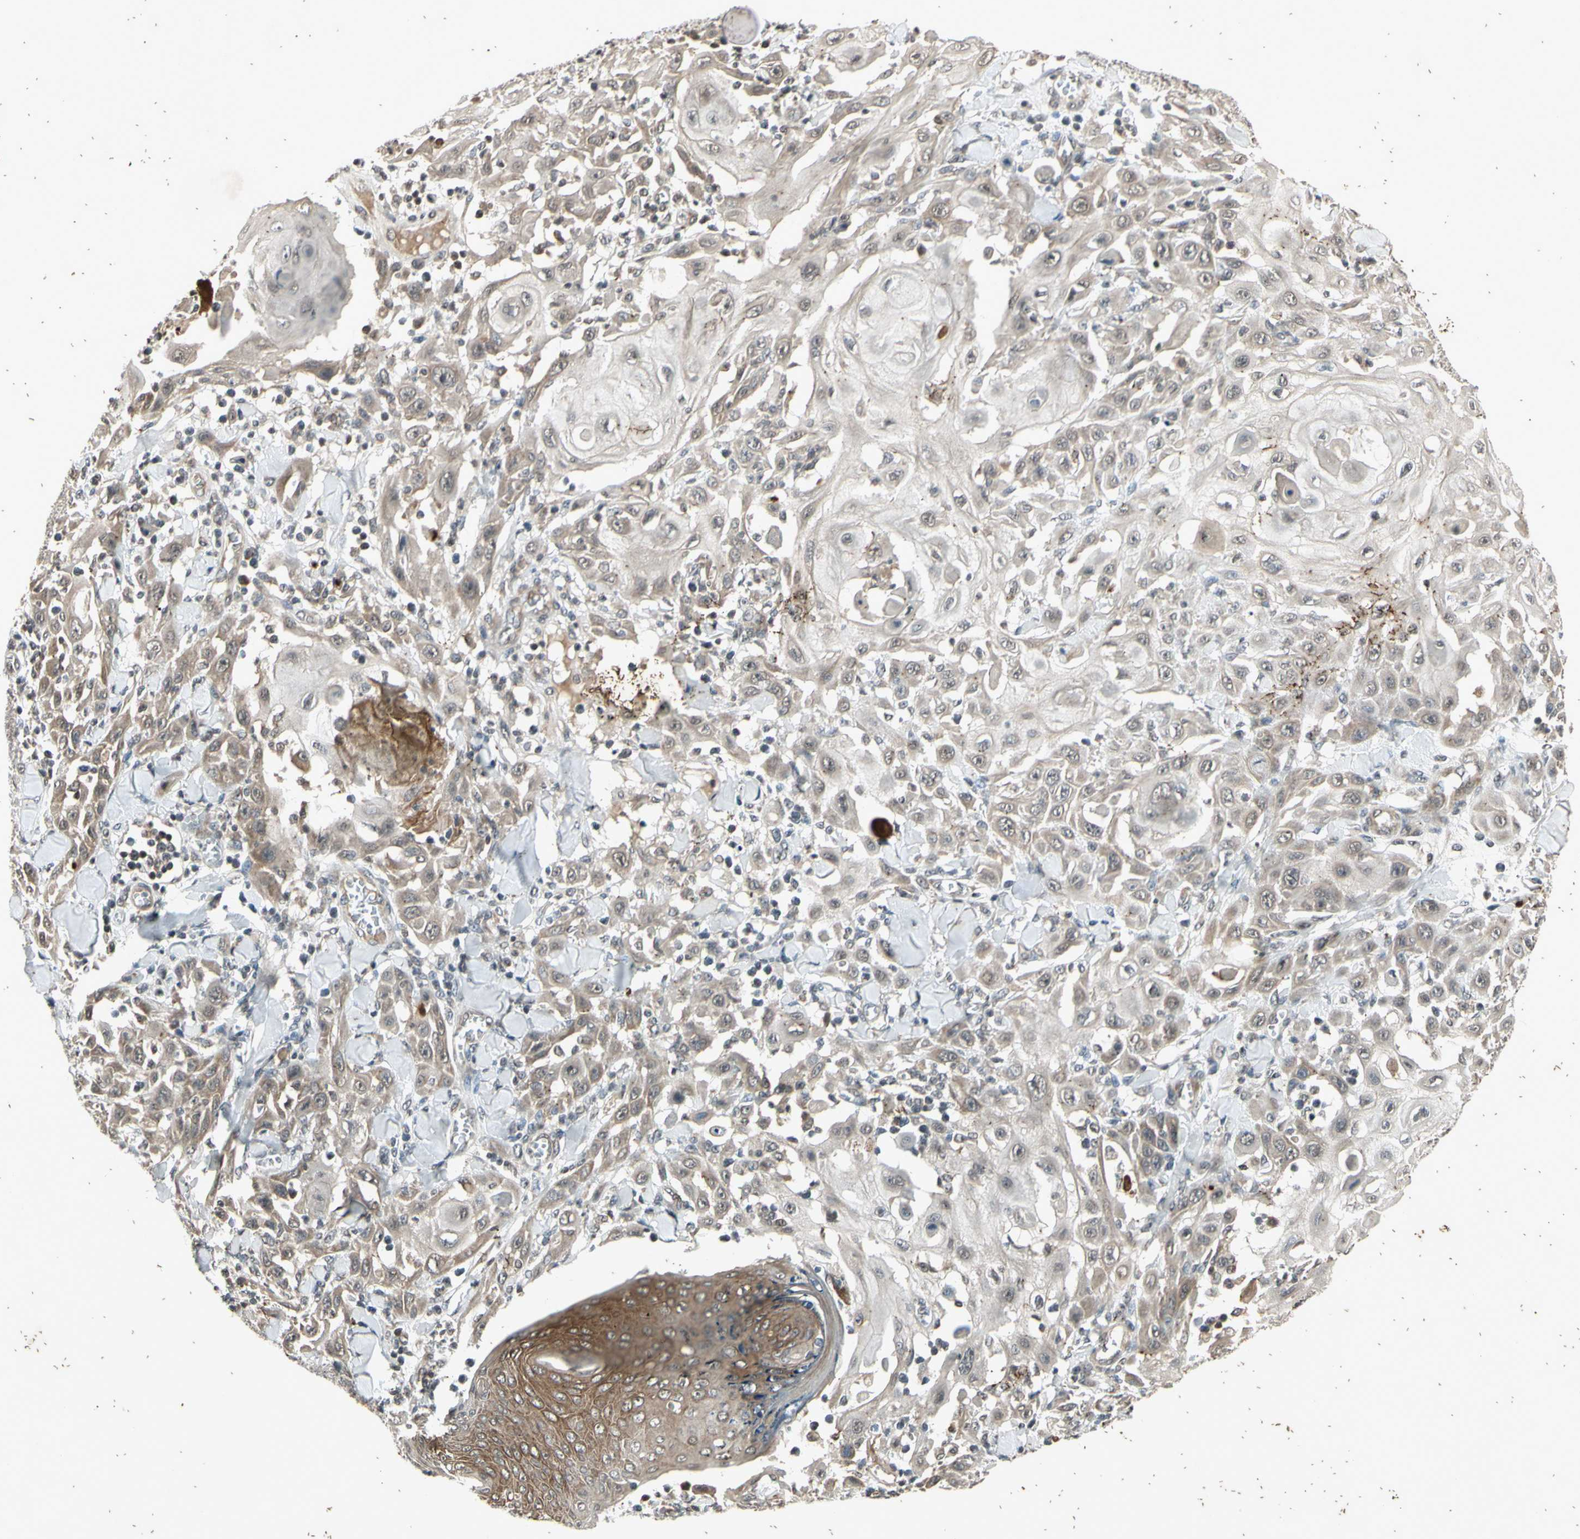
{"staining": {"intensity": "weak", "quantity": "25%-75%", "location": "cytoplasmic/membranous"}, "tissue": "skin cancer", "cell_type": "Tumor cells", "image_type": "cancer", "snomed": [{"axis": "morphology", "description": "Squamous cell carcinoma, NOS"}, {"axis": "topography", "description": "Skin"}], "caption": "A brown stain labels weak cytoplasmic/membranous expression of a protein in human squamous cell carcinoma (skin) tumor cells. The staining was performed using DAB (3,3'-diaminobenzidine) to visualize the protein expression in brown, while the nuclei were stained in blue with hematoxylin (Magnification: 20x).", "gene": "EFNB2", "patient": {"sex": "male", "age": 24}}